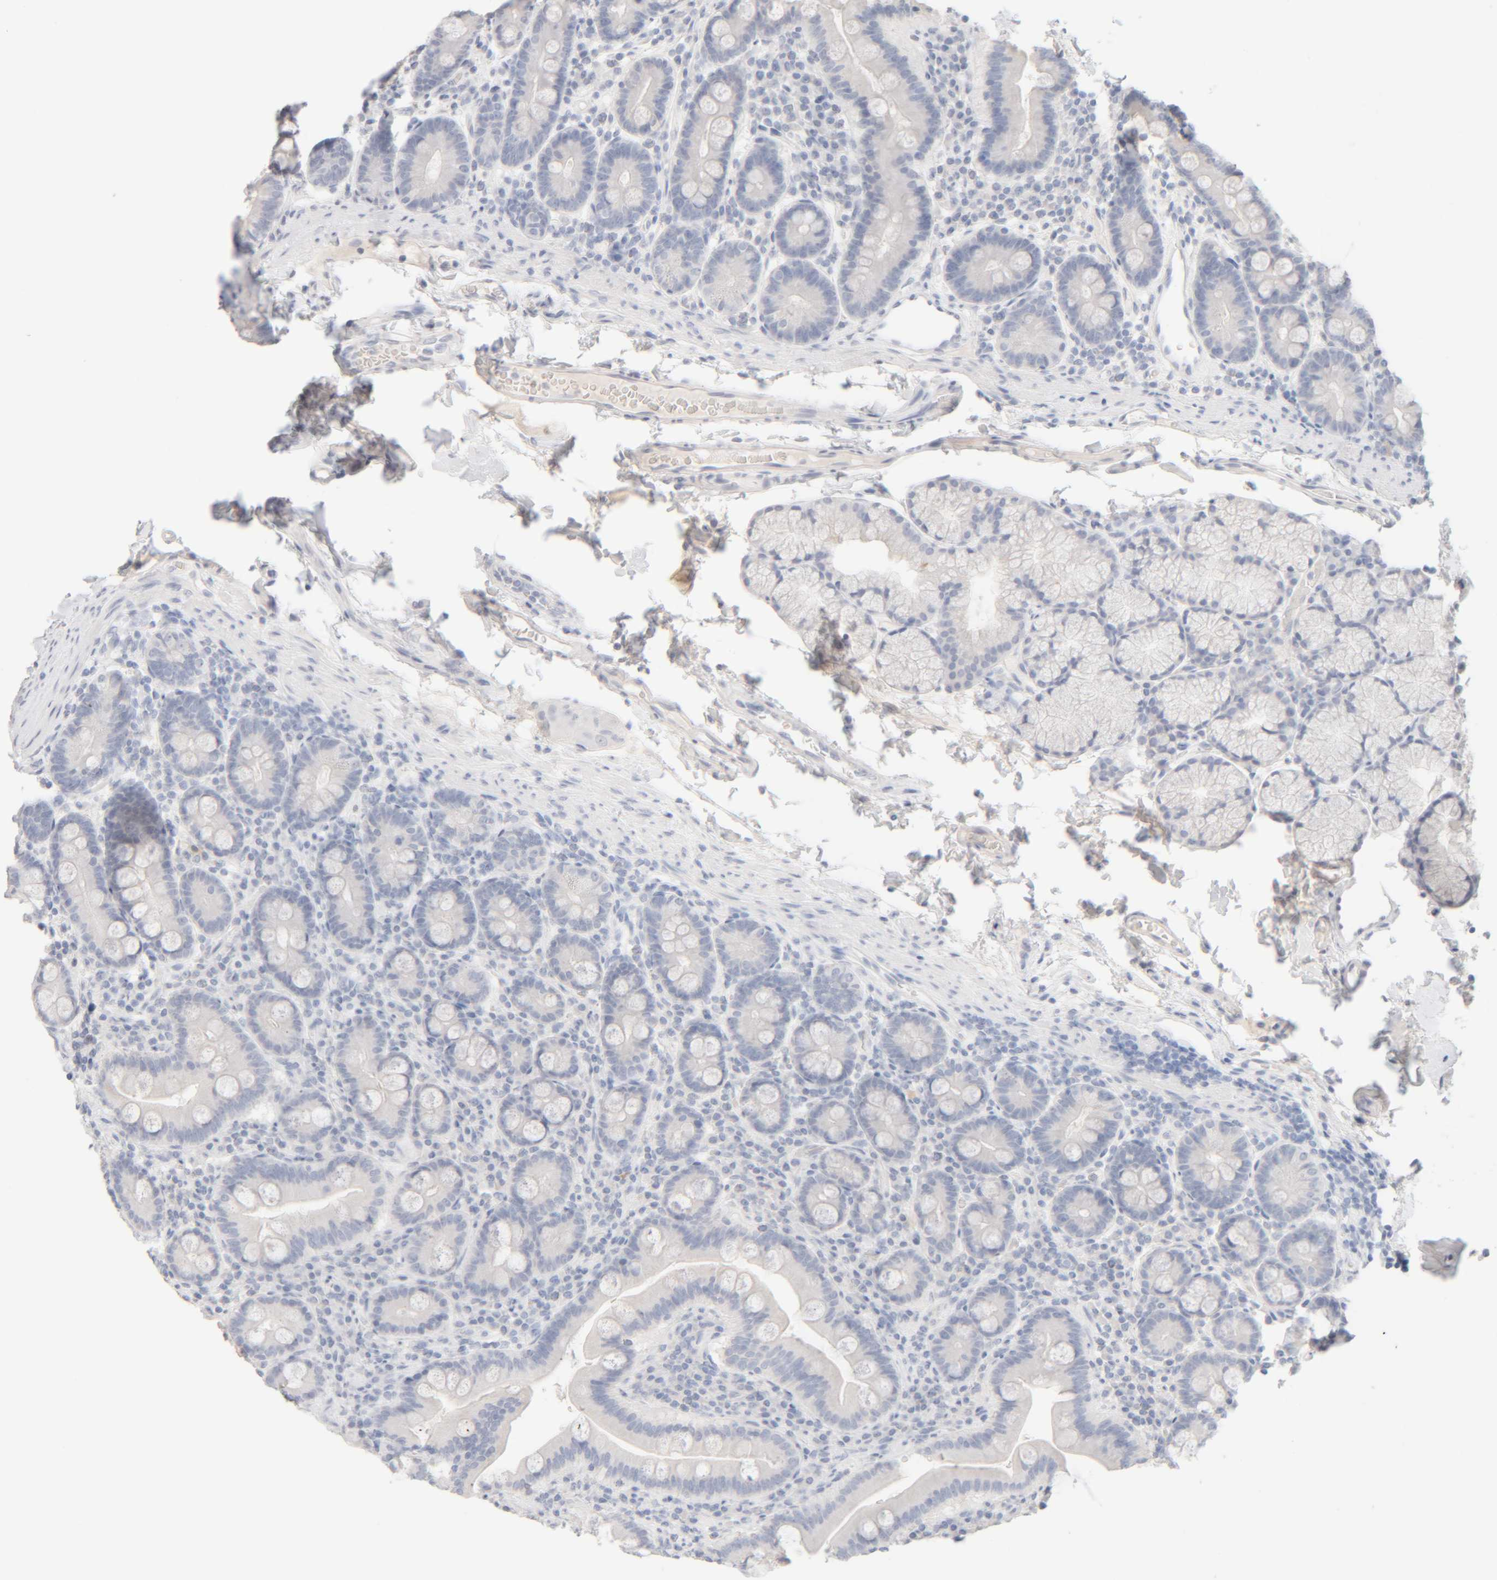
{"staining": {"intensity": "negative", "quantity": "none", "location": "none"}, "tissue": "duodenum", "cell_type": "Glandular cells", "image_type": "normal", "snomed": [{"axis": "morphology", "description": "Normal tissue, NOS"}, {"axis": "morphology", "description": "Adenocarcinoma, NOS"}, {"axis": "topography", "description": "Pancreas"}, {"axis": "topography", "description": "Duodenum"}], "caption": "Immunohistochemistry micrograph of unremarkable human duodenum stained for a protein (brown), which demonstrates no staining in glandular cells.", "gene": "RIDA", "patient": {"sex": "male", "age": 50}}